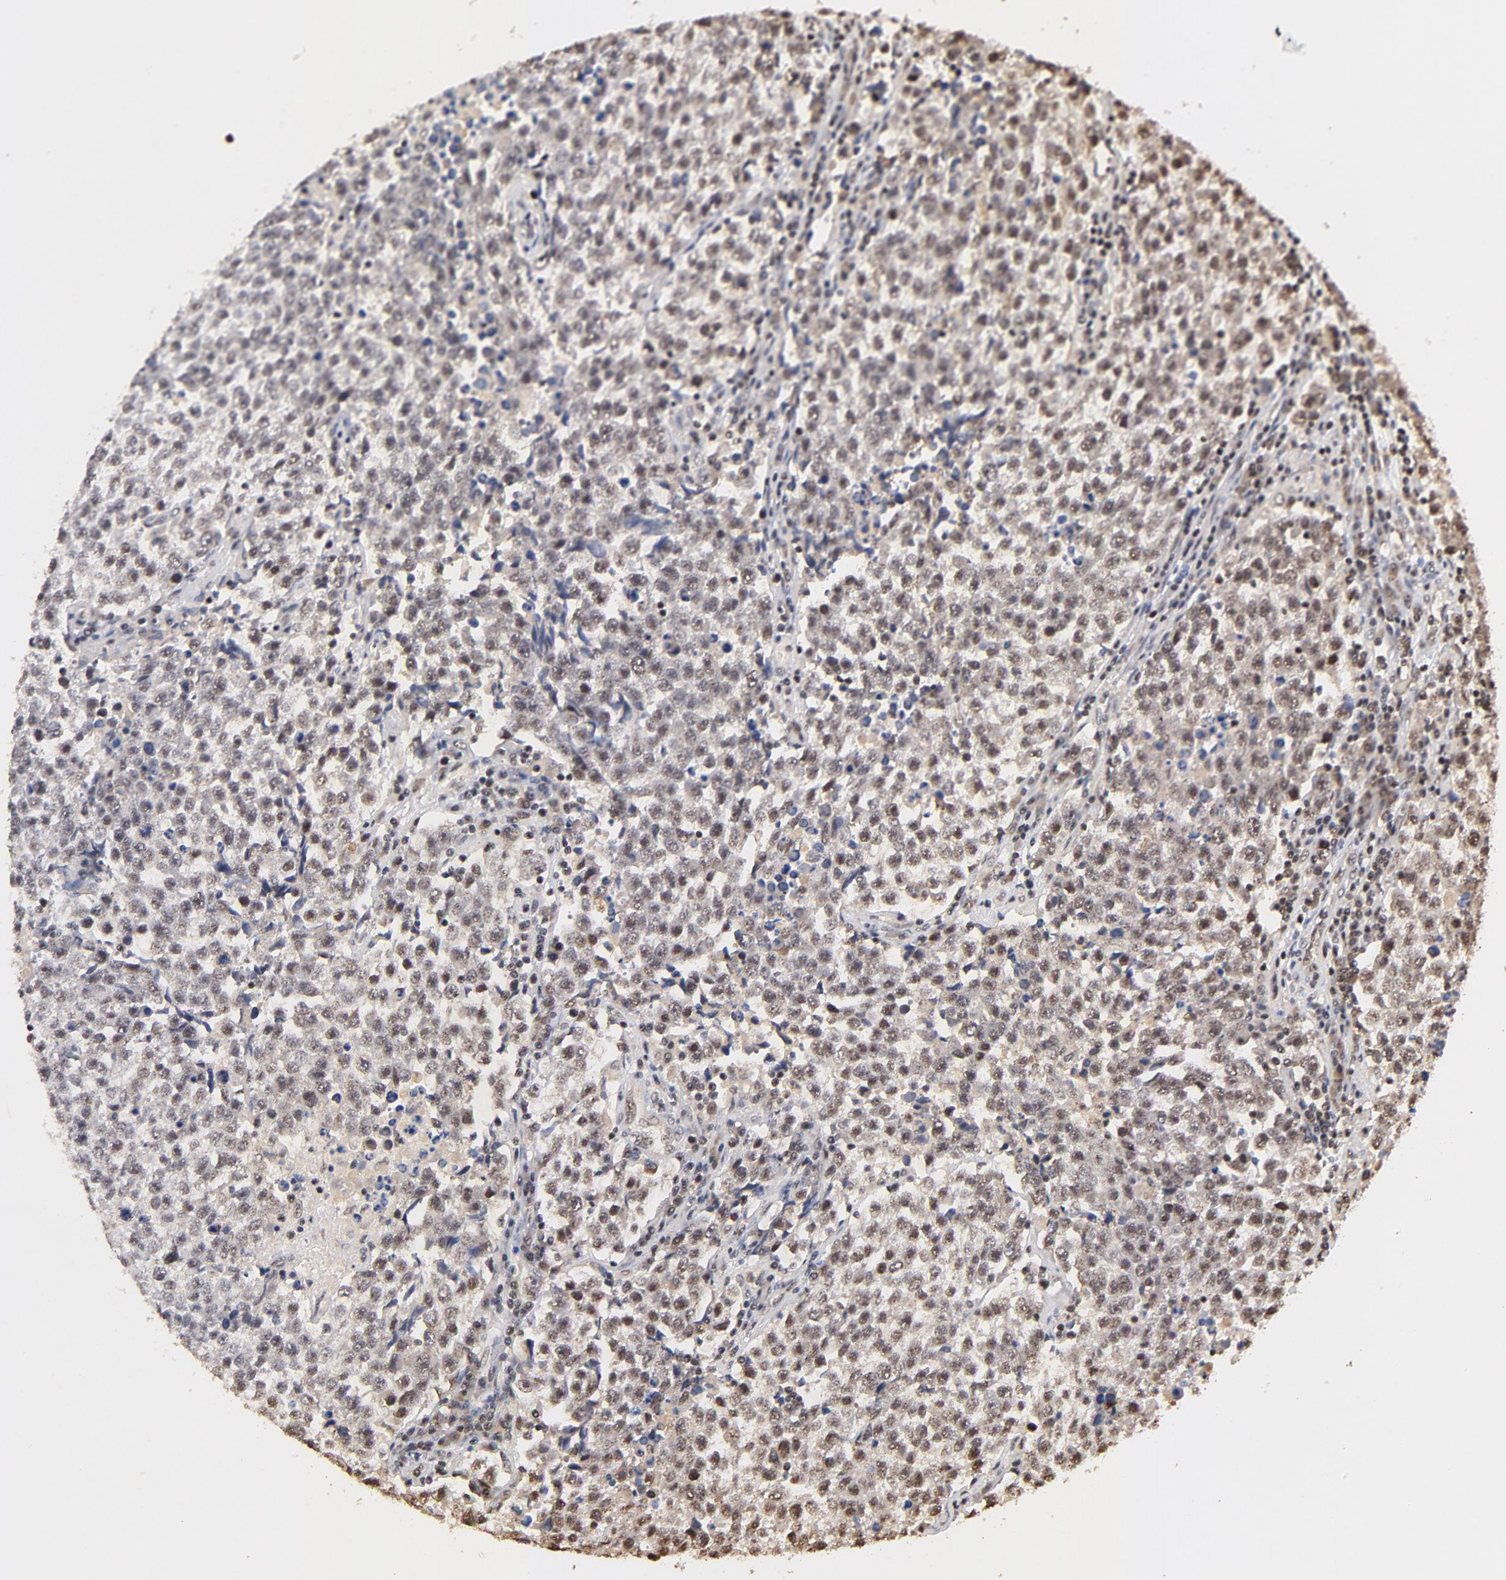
{"staining": {"intensity": "weak", "quantity": ">75%", "location": "nuclear"}, "tissue": "testis cancer", "cell_type": "Tumor cells", "image_type": "cancer", "snomed": [{"axis": "morphology", "description": "Seminoma, NOS"}, {"axis": "topography", "description": "Testis"}], "caption": "Testis cancer (seminoma) was stained to show a protein in brown. There is low levels of weak nuclear expression in about >75% of tumor cells. Using DAB (brown) and hematoxylin (blue) stains, captured at high magnification using brightfield microscopy.", "gene": "MED12", "patient": {"sex": "male", "age": 36}}